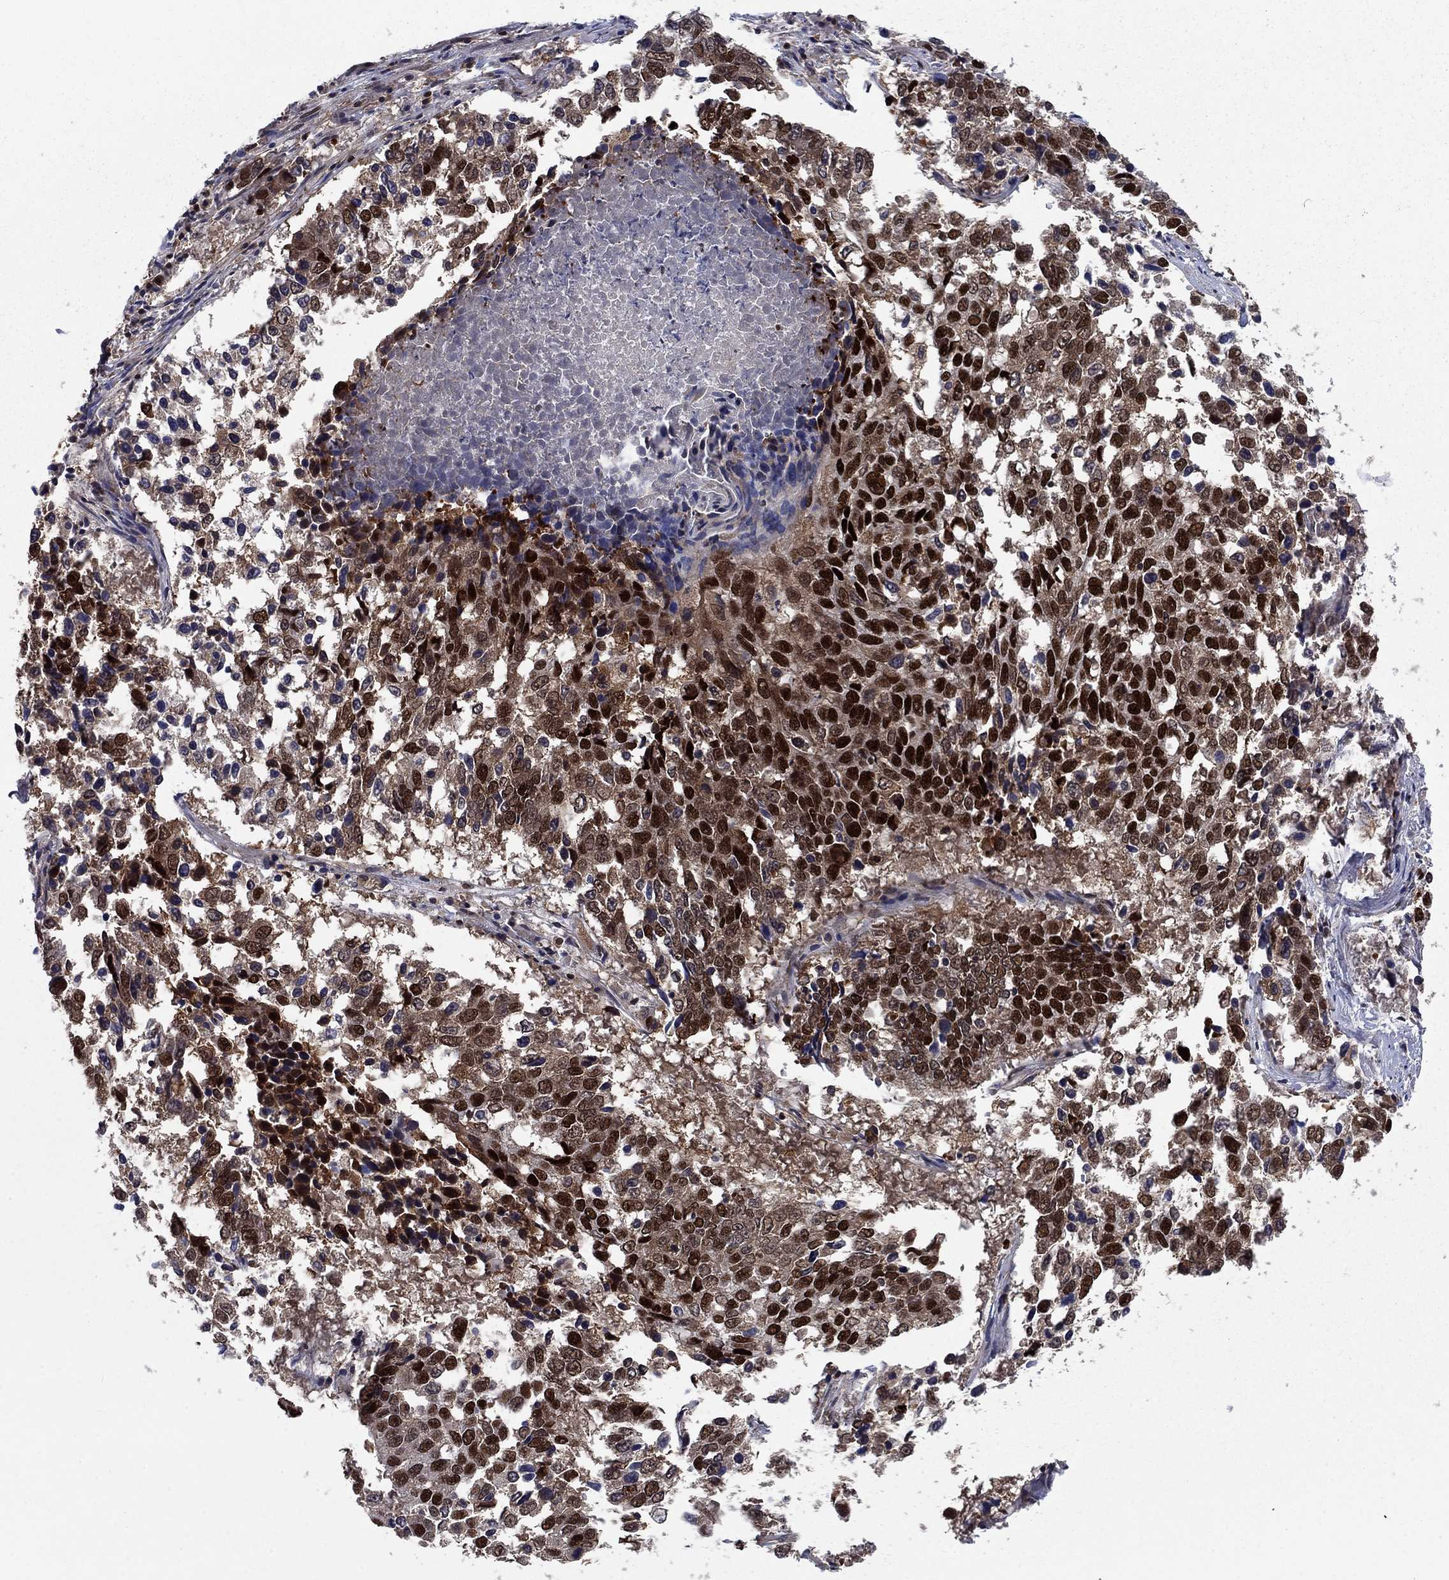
{"staining": {"intensity": "strong", "quantity": ">75%", "location": "nuclear"}, "tissue": "lung cancer", "cell_type": "Tumor cells", "image_type": "cancer", "snomed": [{"axis": "morphology", "description": "Squamous cell carcinoma, NOS"}, {"axis": "topography", "description": "Lung"}], "caption": "Immunohistochemistry micrograph of lung squamous cell carcinoma stained for a protein (brown), which shows high levels of strong nuclear expression in approximately >75% of tumor cells.", "gene": "RPRD1B", "patient": {"sex": "male", "age": 82}}